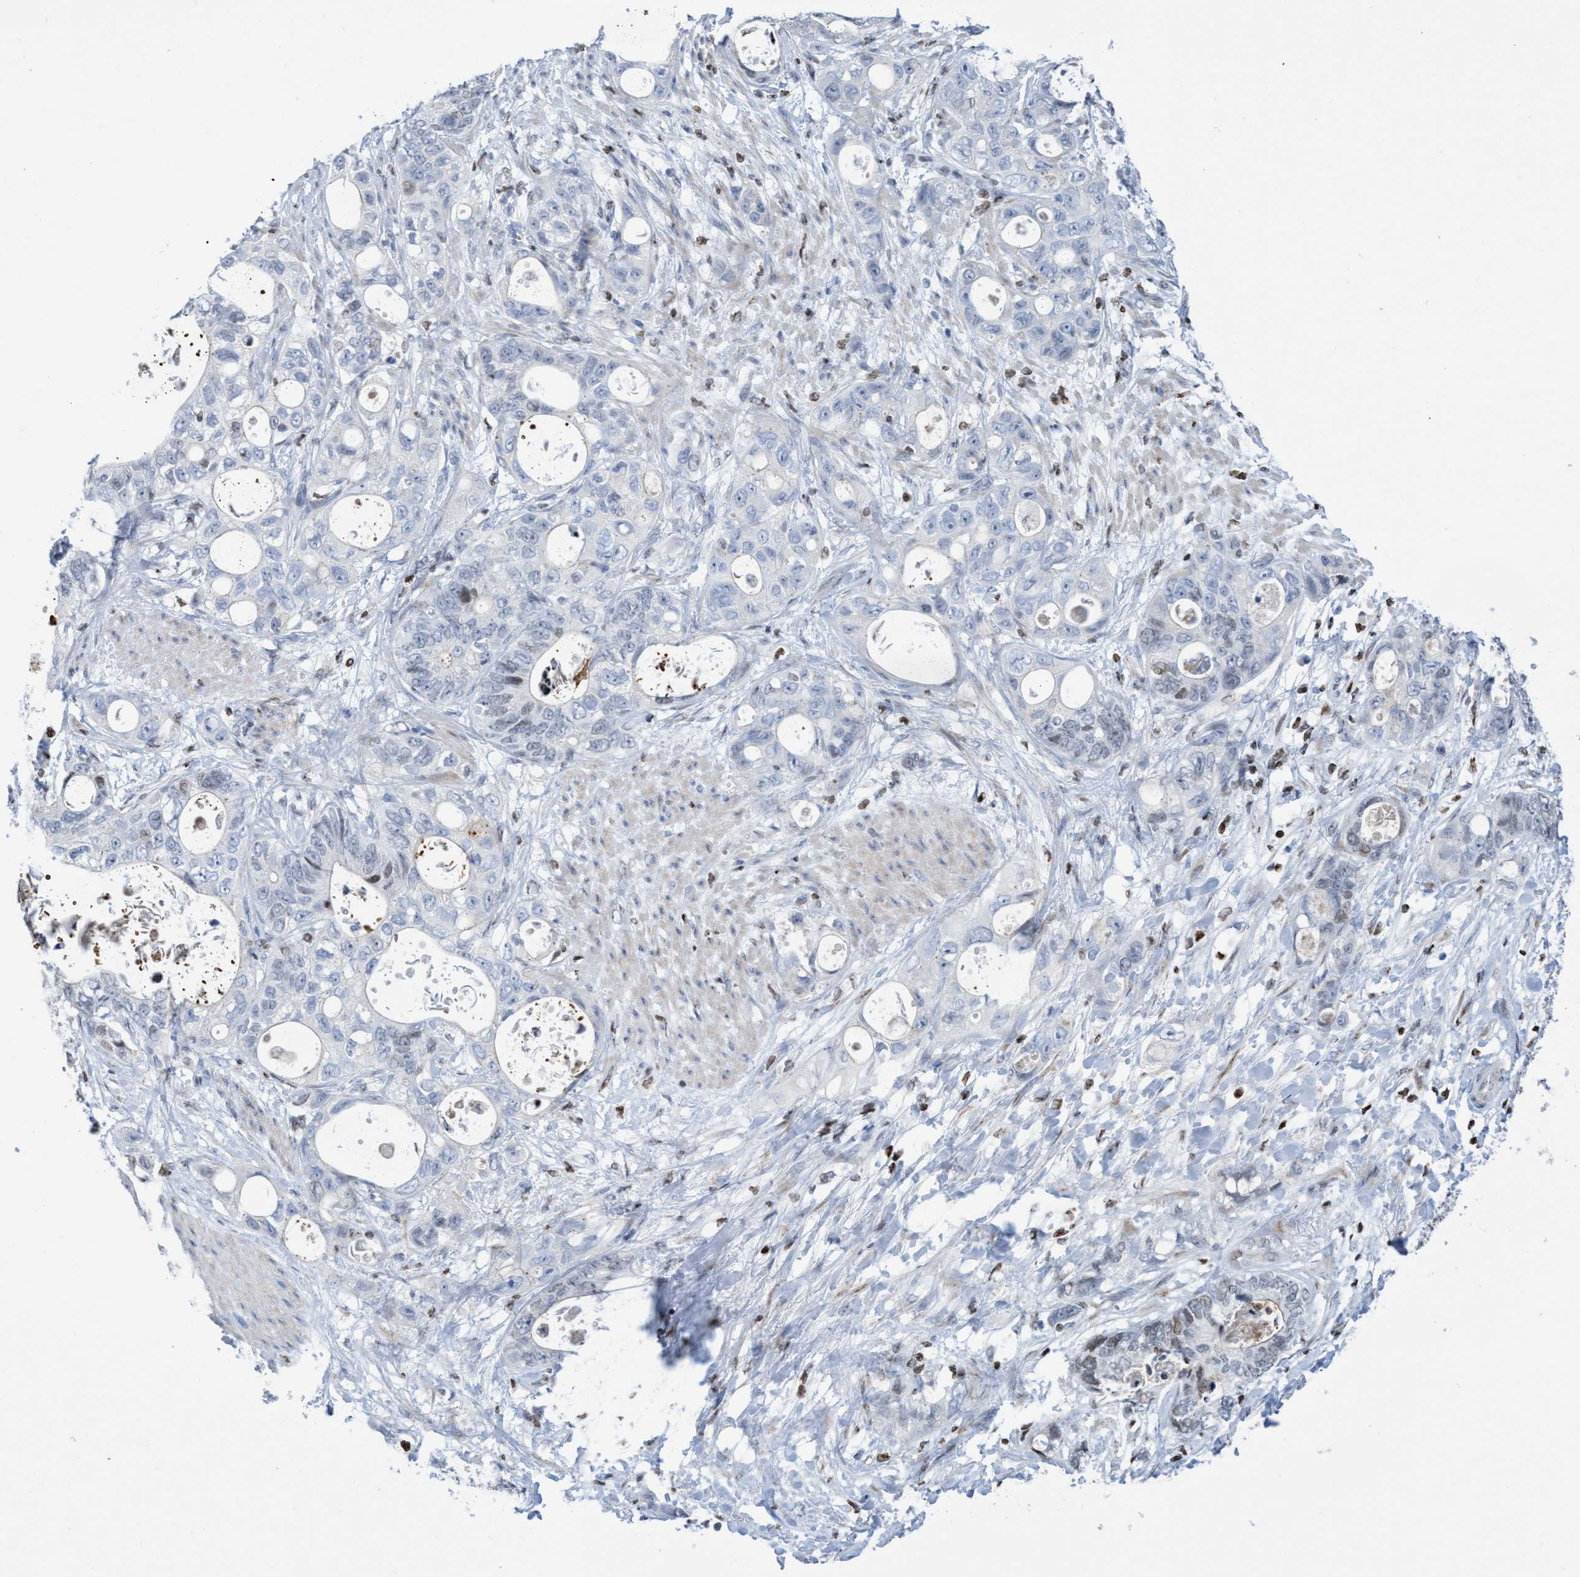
{"staining": {"intensity": "negative", "quantity": "none", "location": "none"}, "tissue": "stomach cancer", "cell_type": "Tumor cells", "image_type": "cancer", "snomed": [{"axis": "morphology", "description": "Normal tissue, NOS"}, {"axis": "morphology", "description": "Adenocarcinoma, NOS"}, {"axis": "topography", "description": "Stomach"}], "caption": "Immunohistochemistry (IHC) photomicrograph of neoplastic tissue: human stomach adenocarcinoma stained with DAB displays no significant protein positivity in tumor cells.", "gene": "CBX2", "patient": {"sex": "female", "age": 89}}